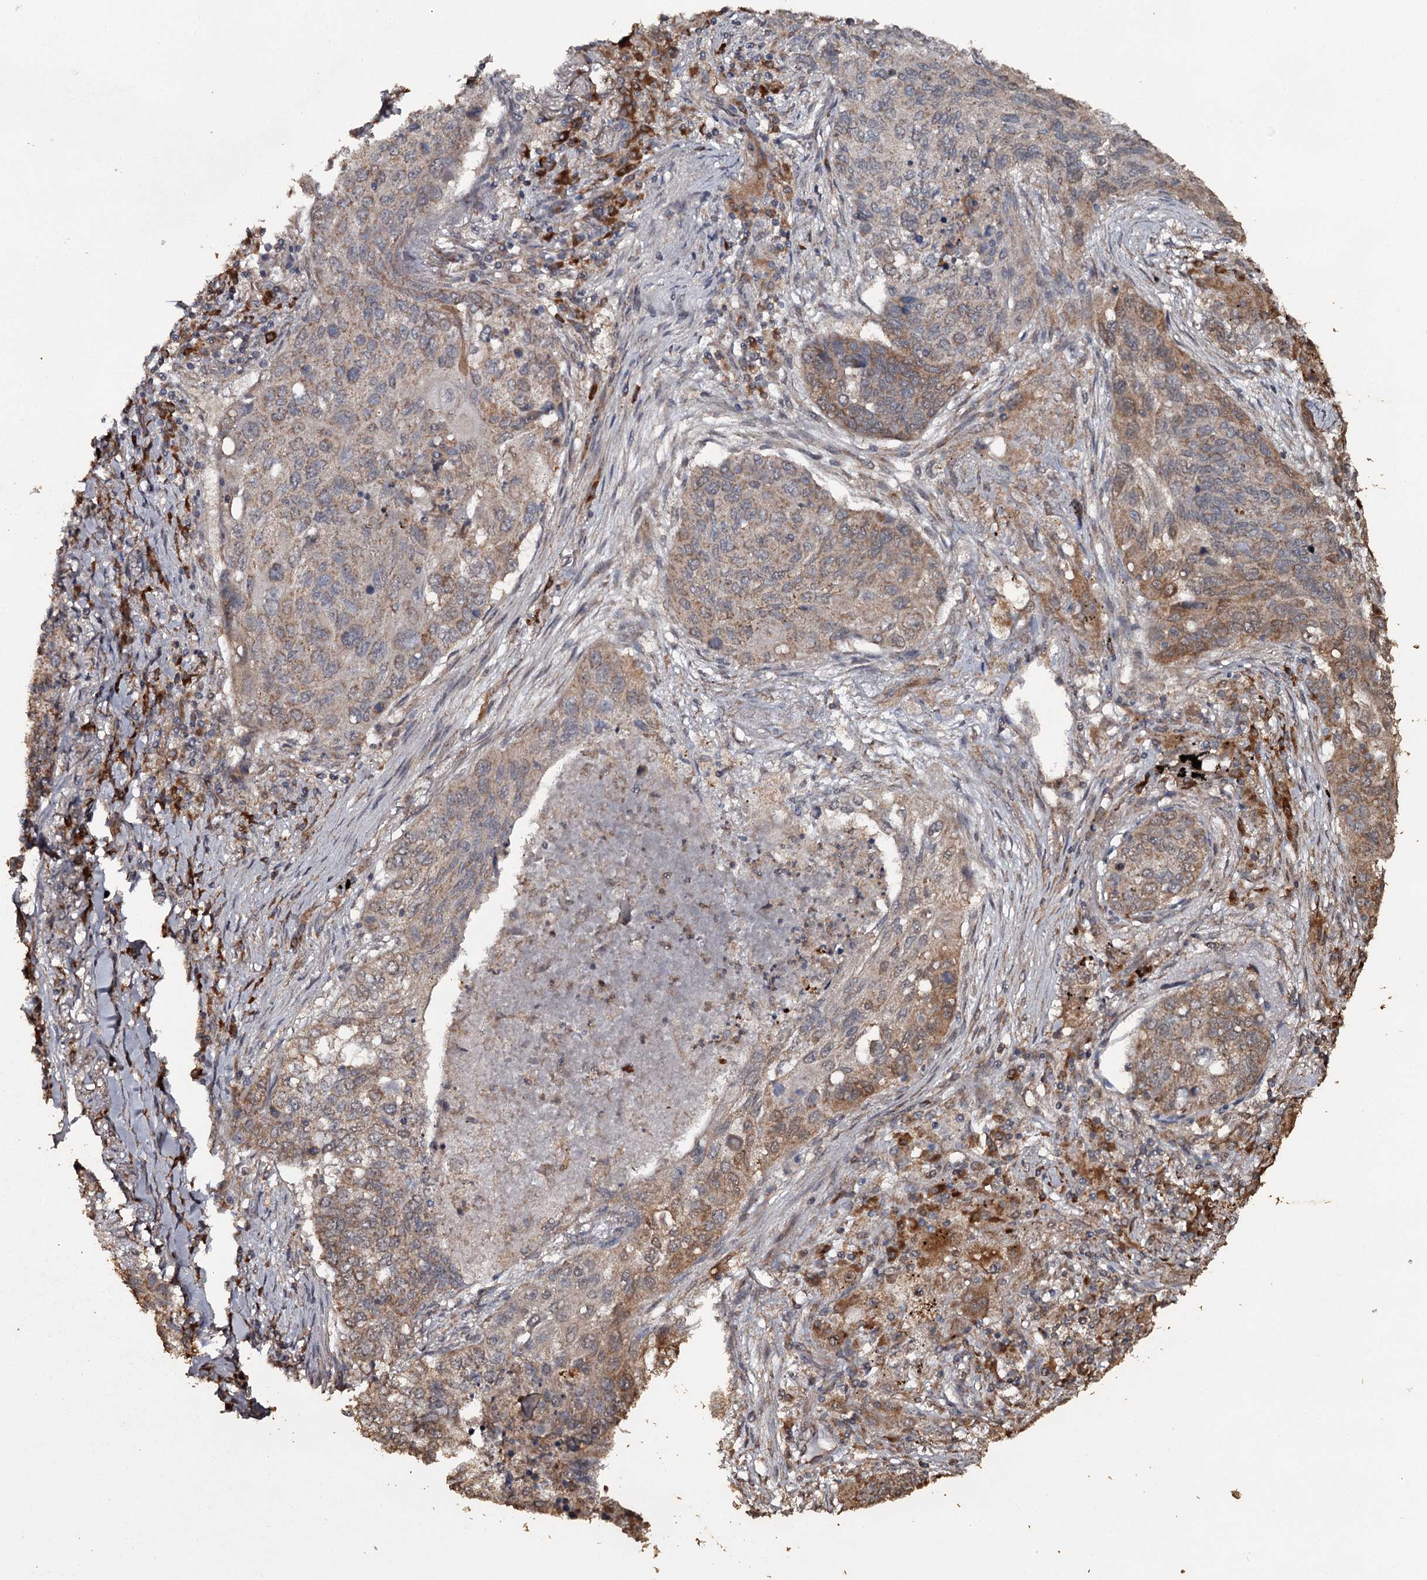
{"staining": {"intensity": "moderate", "quantity": ">75%", "location": "cytoplasmic/membranous"}, "tissue": "lung cancer", "cell_type": "Tumor cells", "image_type": "cancer", "snomed": [{"axis": "morphology", "description": "Squamous cell carcinoma, NOS"}, {"axis": "topography", "description": "Lung"}], "caption": "Lung squamous cell carcinoma was stained to show a protein in brown. There is medium levels of moderate cytoplasmic/membranous positivity in about >75% of tumor cells.", "gene": "WIPI1", "patient": {"sex": "female", "age": 63}}